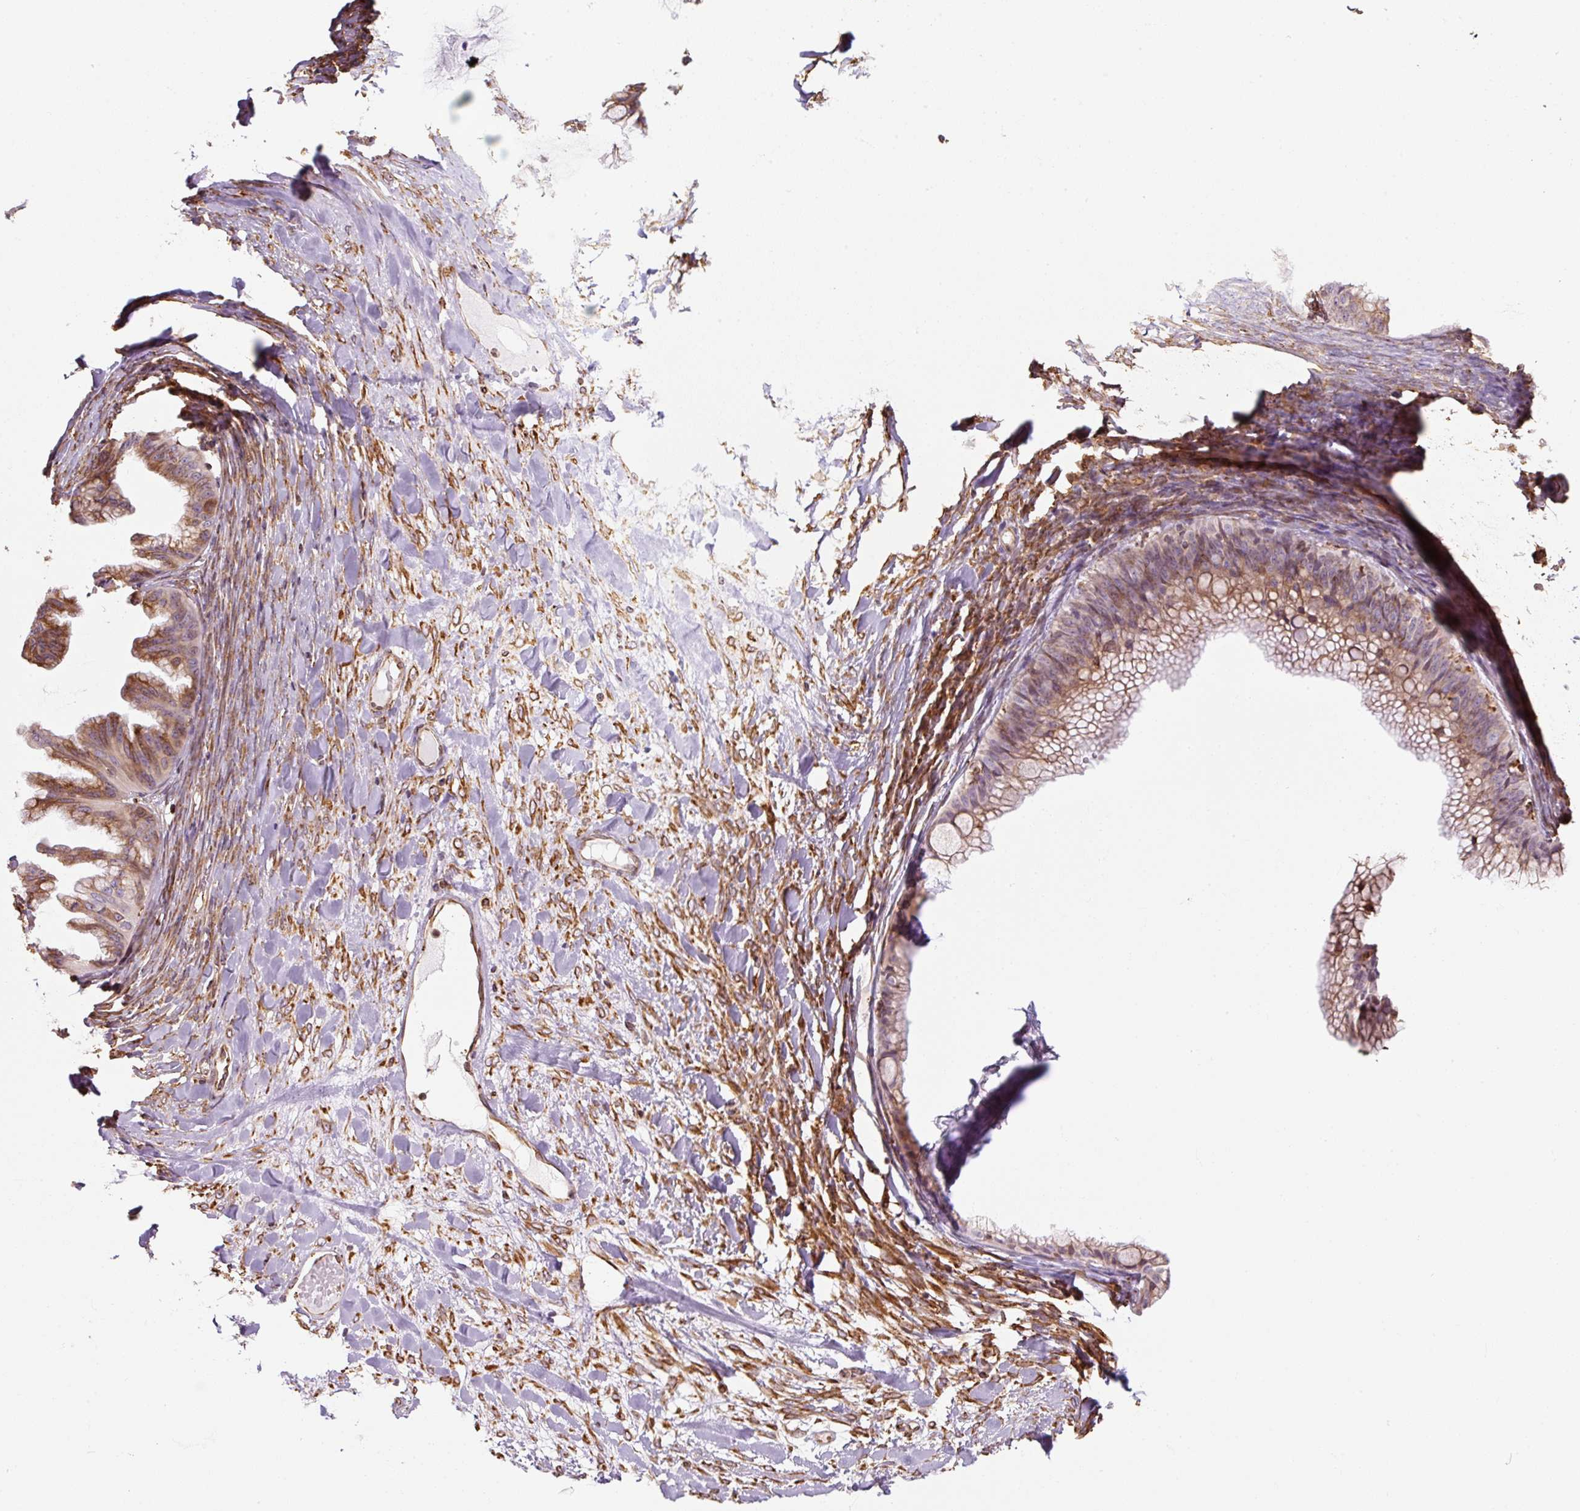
{"staining": {"intensity": "moderate", "quantity": ">75%", "location": "cytoplasmic/membranous"}, "tissue": "ovarian cancer", "cell_type": "Tumor cells", "image_type": "cancer", "snomed": [{"axis": "morphology", "description": "Cystadenocarcinoma, mucinous, NOS"}, {"axis": "topography", "description": "Ovary"}], "caption": "Ovarian mucinous cystadenocarcinoma tissue reveals moderate cytoplasmic/membranous positivity in approximately >75% of tumor cells", "gene": "PRKCSH", "patient": {"sex": "female", "age": 35}}